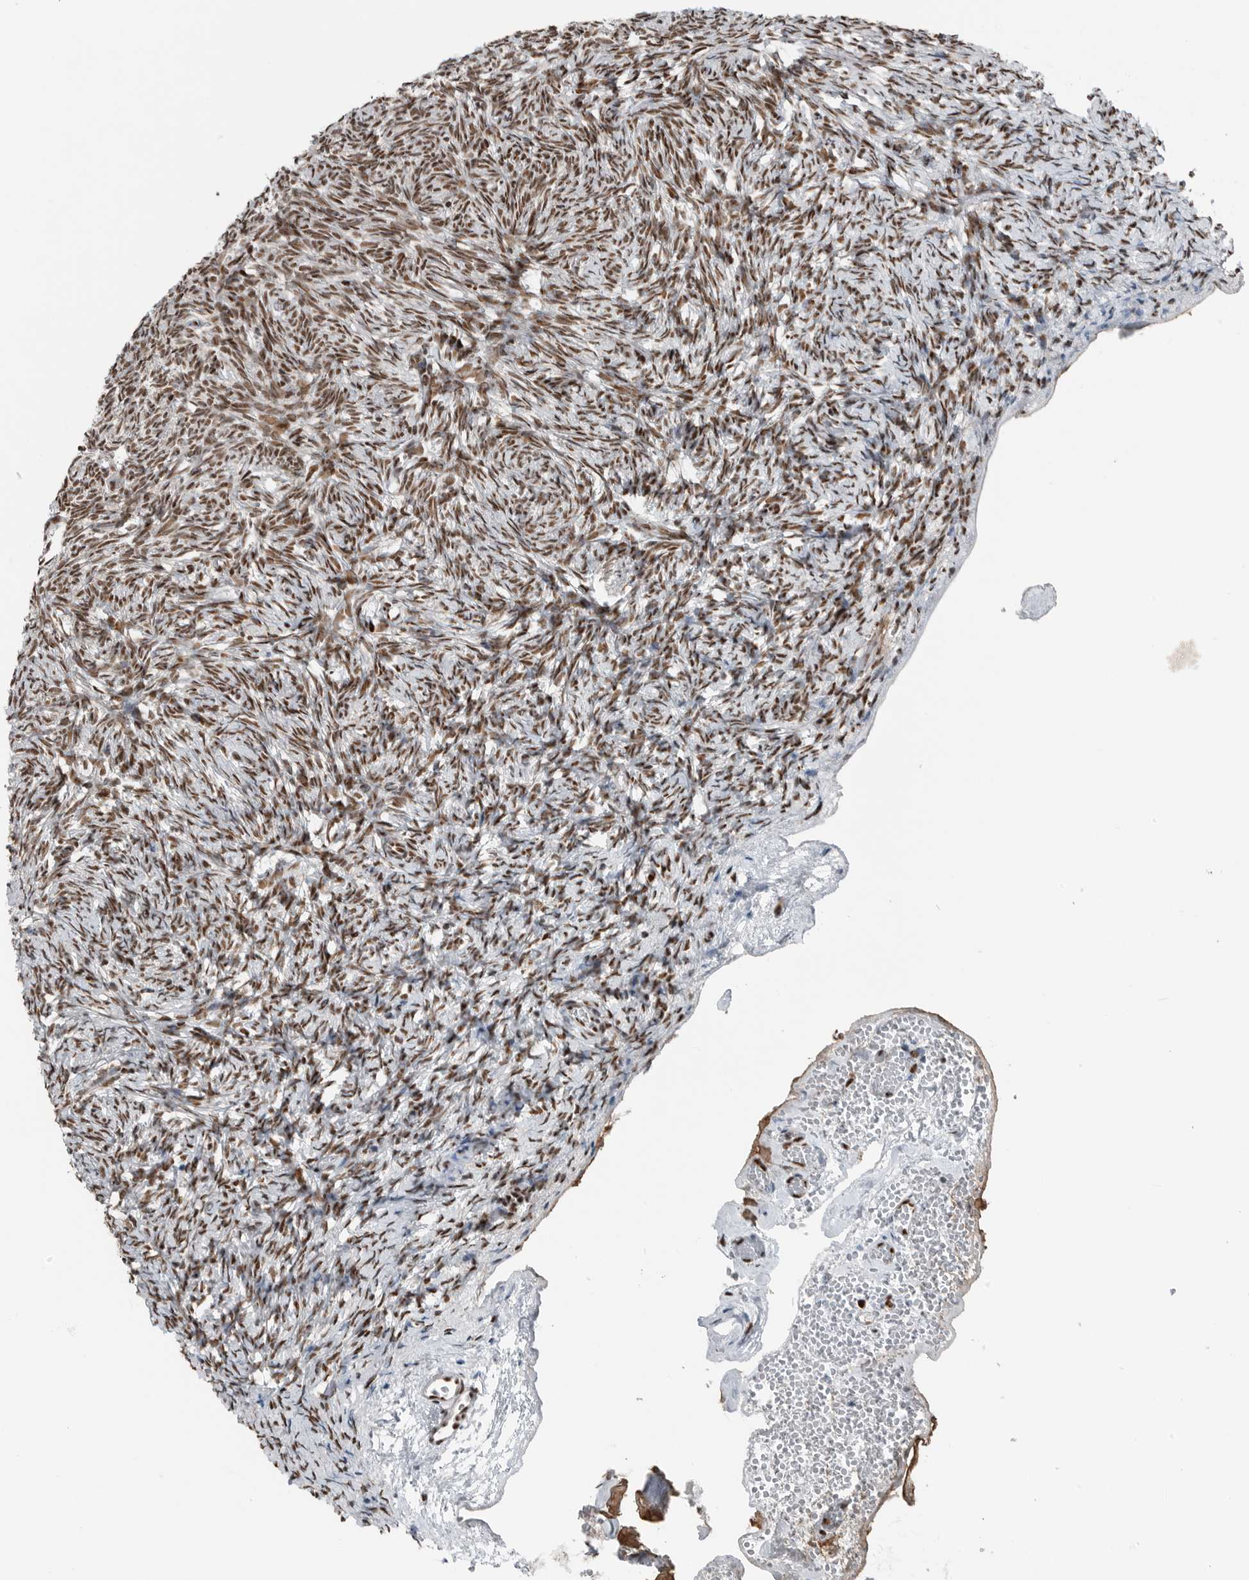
{"staining": {"intensity": "moderate", "quantity": ">75%", "location": "nuclear"}, "tissue": "ovary", "cell_type": "Ovarian stroma cells", "image_type": "normal", "snomed": [{"axis": "morphology", "description": "Normal tissue, NOS"}, {"axis": "topography", "description": "Ovary"}], "caption": "Ovarian stroma cells display medium levels of moderate nuclear expression in approximately >75% of cells in unremarkable human ovary. Using DAB (3,3'-diaminobenzidine) (brown) and hematoxylin (blue) stains, captured at high magnification using brightfield microscopy.", "gene": "BLZF1", "patient": {"sex": "female", "age": 34}}